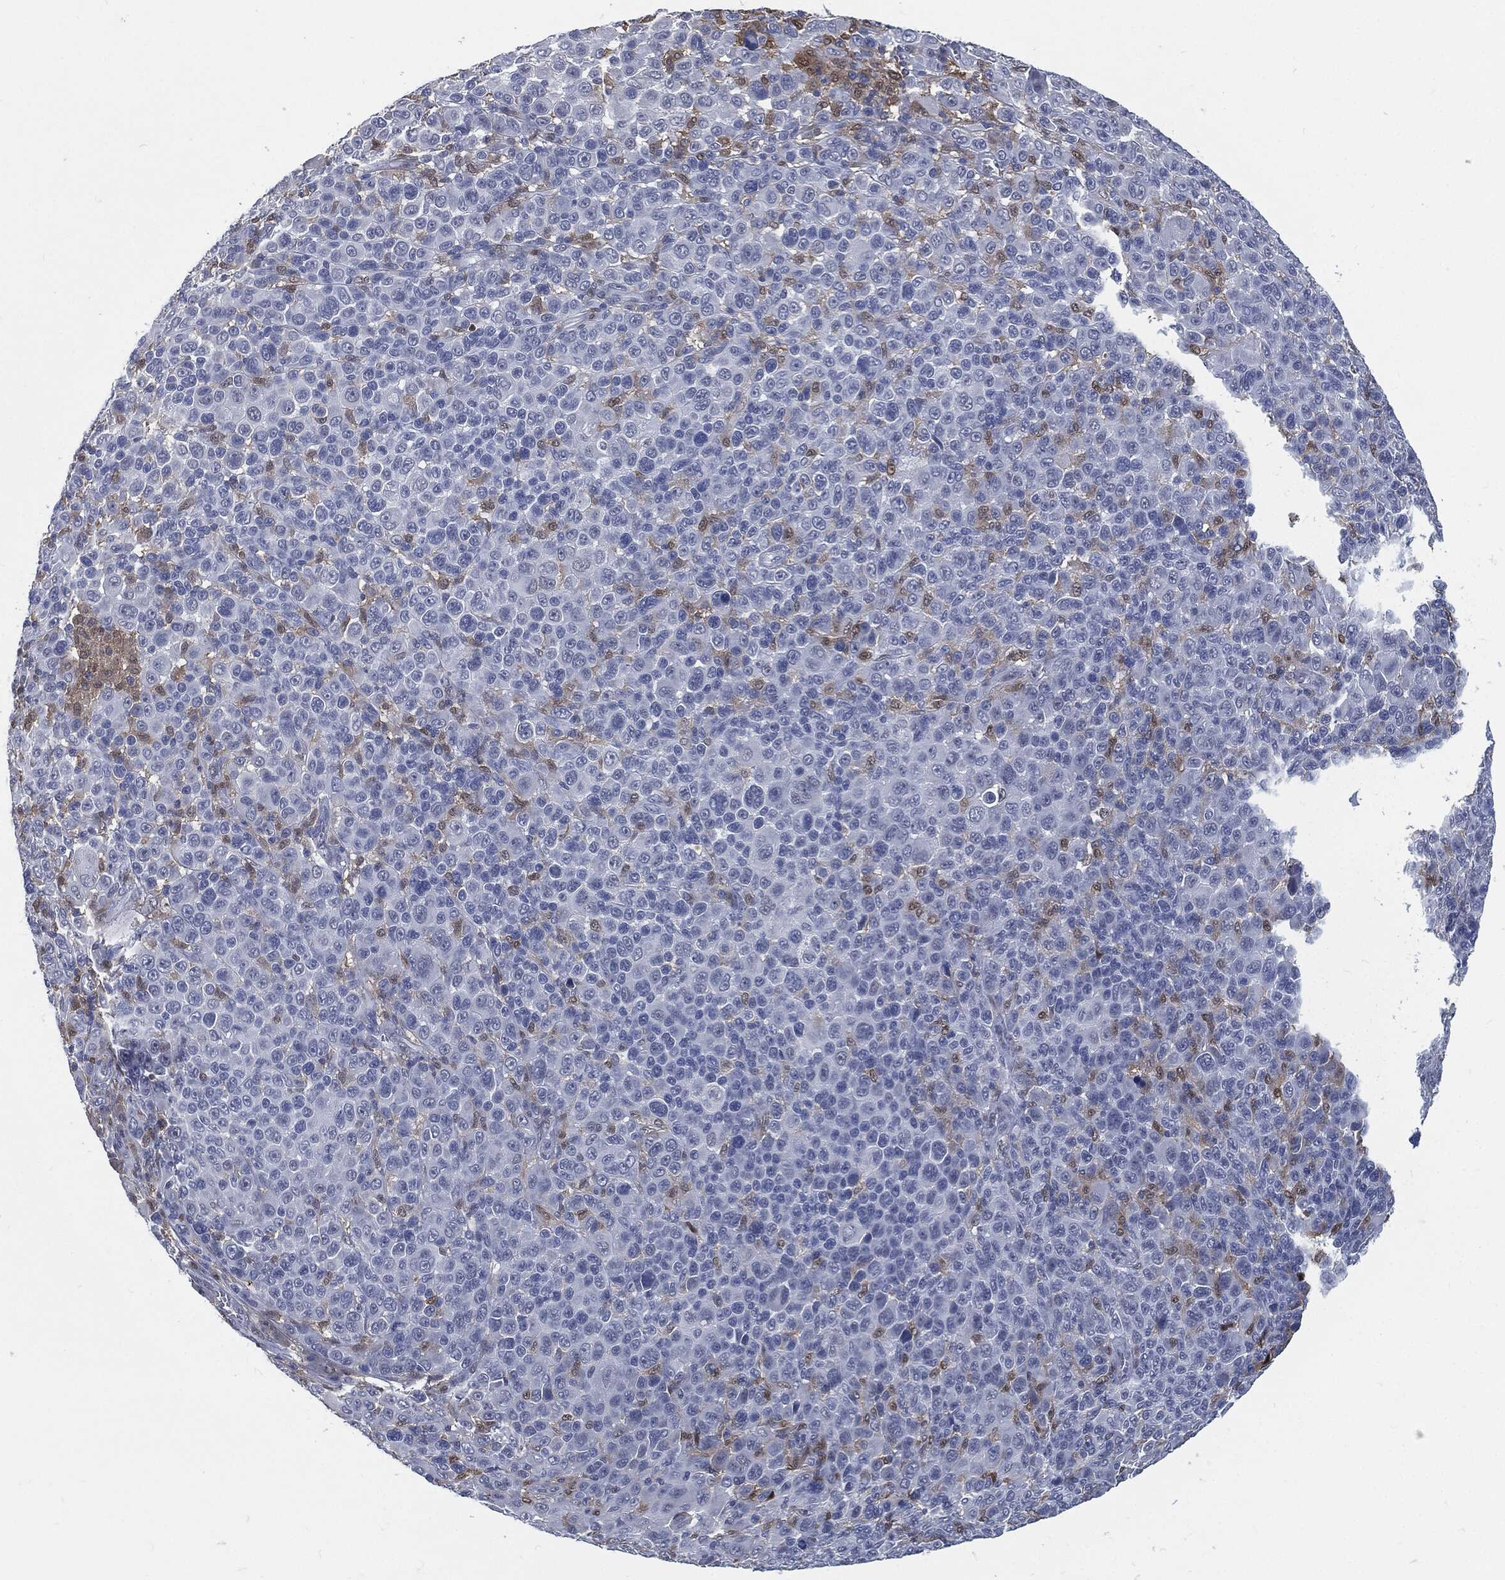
{"staining": {"intensity": "negative", "quantity": "none", "location": "none"}, "tissue": "melanoma", "cell_type": "Tumor cells", "image_type": "cancer", "snomed": [{"axis": "morphology", "description": "Malignant melanoma, NOS"}, {"axis": "topography", "description": "Skin"}], "caption": "Melanoma stained for a protein using IHC reveals no positivity tumor cells.", "gene": "PROM1", "patient": {"sex": "female", "age": 57}}